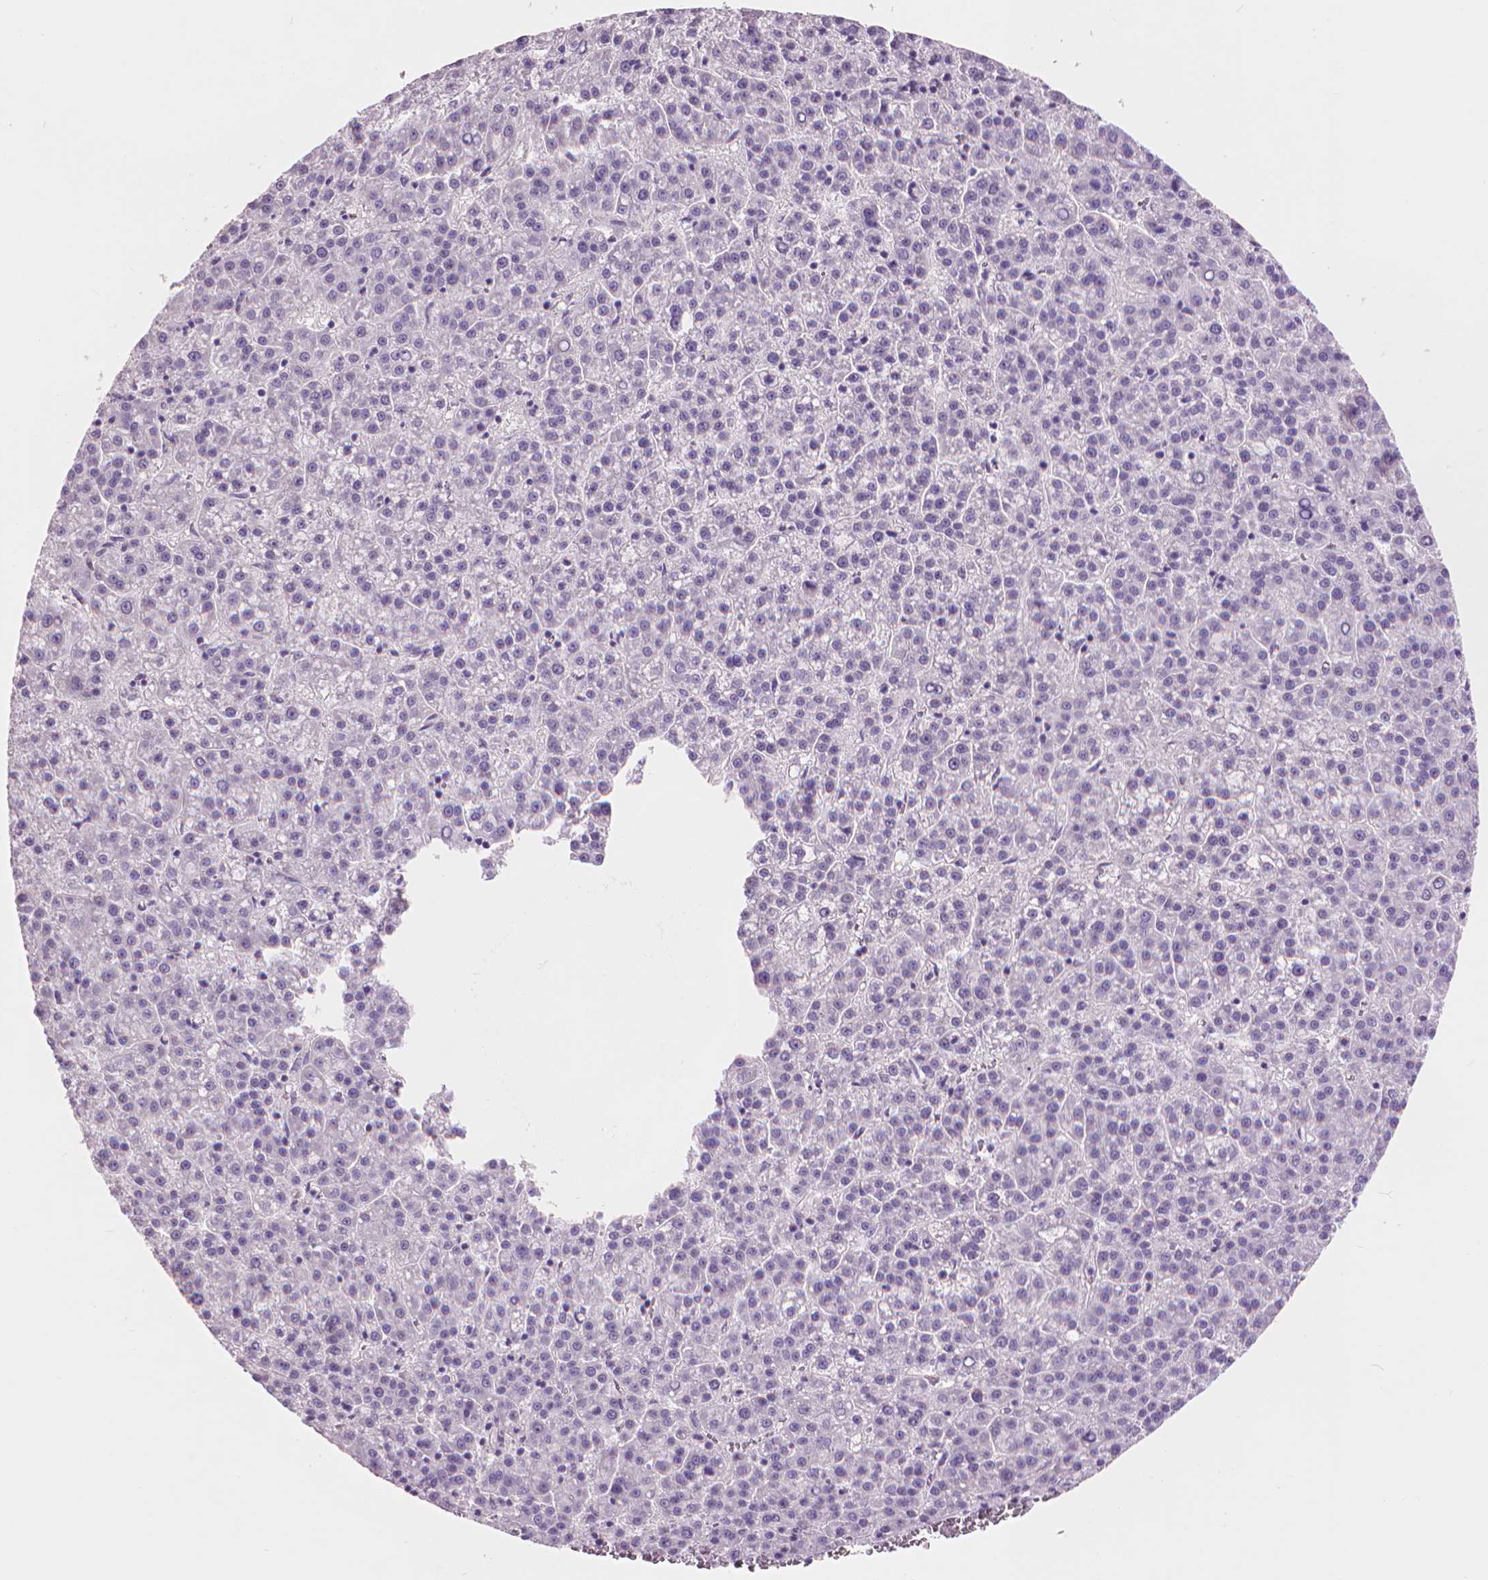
{"staining": {"intensity": "negative", "quantity": "none", "location": "none"}, "tissue": "liver cancer", "cell_type": "Tumor cells", "image_type": "cancer", "snomed": [{"axis": "morphology", "description": "Carcinoma, Hepatocellular, NOS"}, {"axis": "topography", "description": "Liver"}], "caption": "Immunohistochemical staining of liver hepatocellular carcinoma shows no significant staining in tumor cells. (Brightfield microscopy of DAB (3,3'-diaminobenzidine) IHC at high magnification).", "gene": "ENO2", "patient": {"sex": "female", "age": 58}}